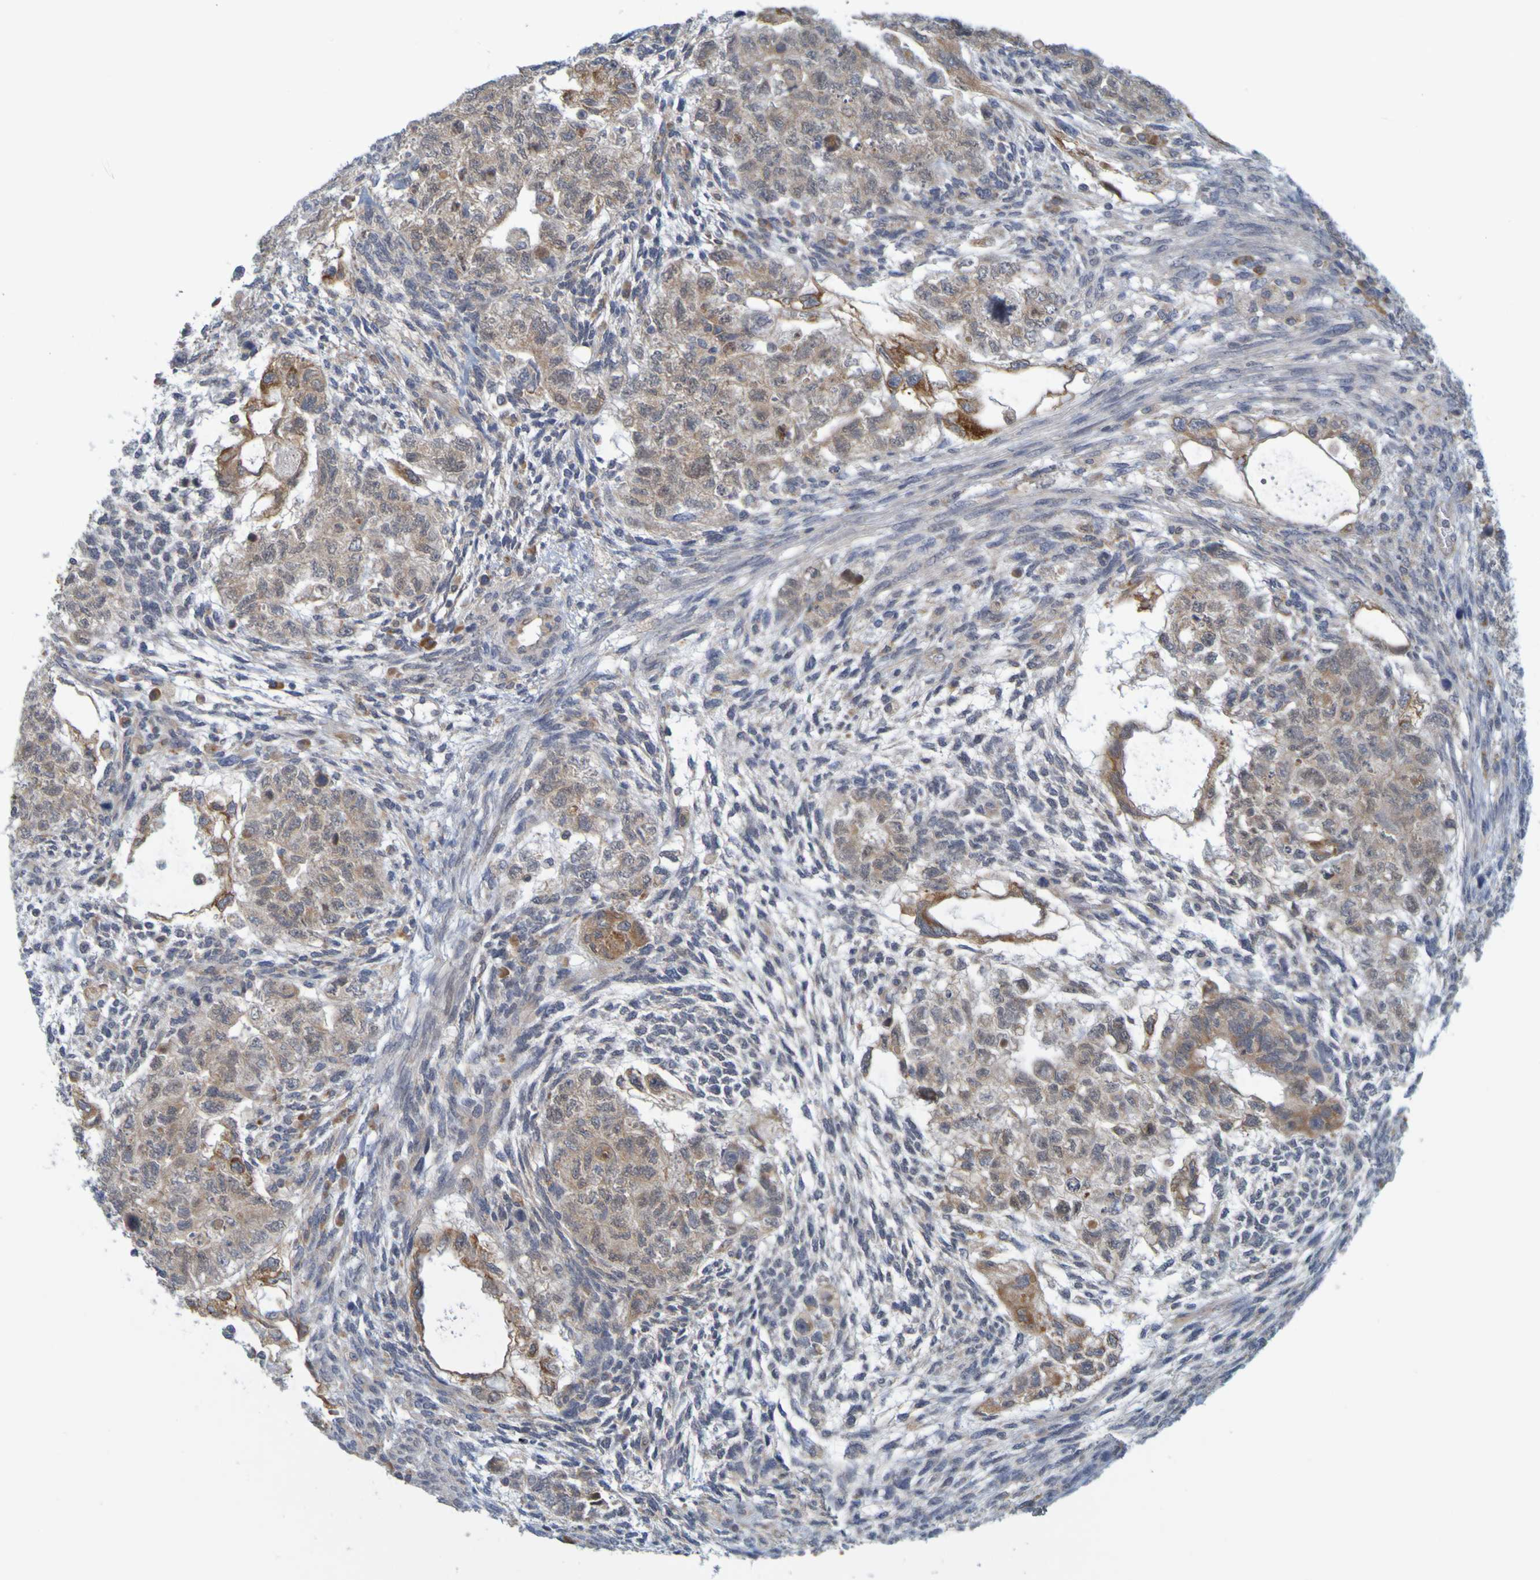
{"staining": {"intensity": "moderate", "quantity": "25%-75%", "location": "cytoplasmic/membranous"}, "tissue": "testis cancer", "cell_type": "Tumor cells", "image_type": "cancer", "snomed": [{"axis": "morphology", "description": "Normal tissue, NOS"}, {"axis": "morphology", "description": "Carcinoma, Embryonal, NOS"}, {"axis": "topography", "description": "Testis"}], "caption": "Testis embryonal carcinoma stained for a protein reveals moderate cytoplasmic/membranous positivity in tumor cells.", "gene": "MOGS", "patient": {"sex": "male", "age": 36}}